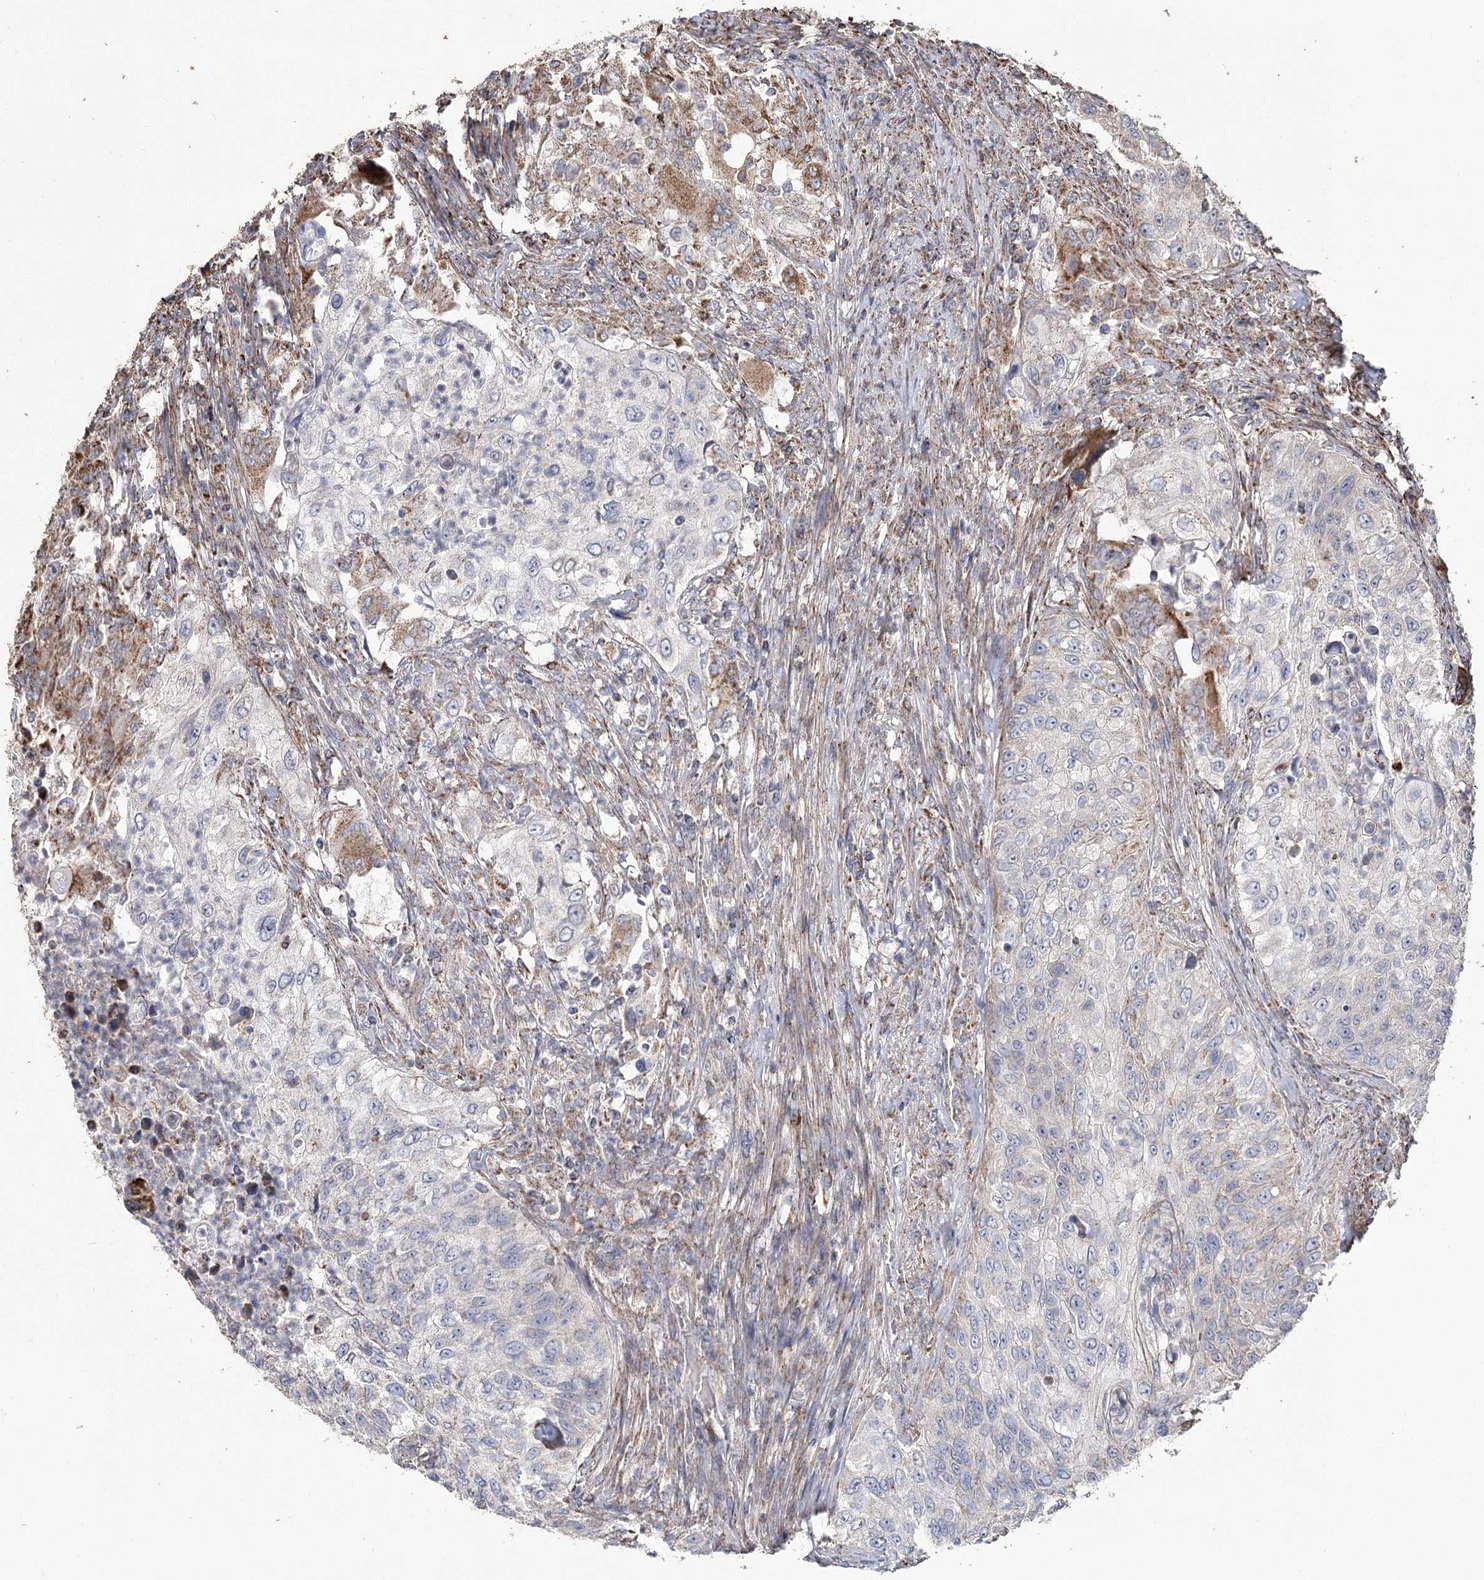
{"staining": {"intensity": "weak", "quantity": "<25%", "location": "cytoplasmic/membranous"}, "tissue": "urothelial cancer", "cell_type": "Tumor cells", "image_type": "cancer", "snomed": [{"axis": "morphology", "description": "Urothelial carcinoma, High grade"}, {"axis": "topography", "description": "Urinary bladder"}], "caption": "Immunohistochemistry (IHC) image of high-grade urothelial carcinoma stained for a protein (brown), which shows no expression in tumor cells. (DAB (3,3'-diaminobenzidine) immunohistochemistry visualized using brightfield microscopy, high magnification).", "gene": "RANBP3L", "patient": {"sex": "female", "age": 60}}